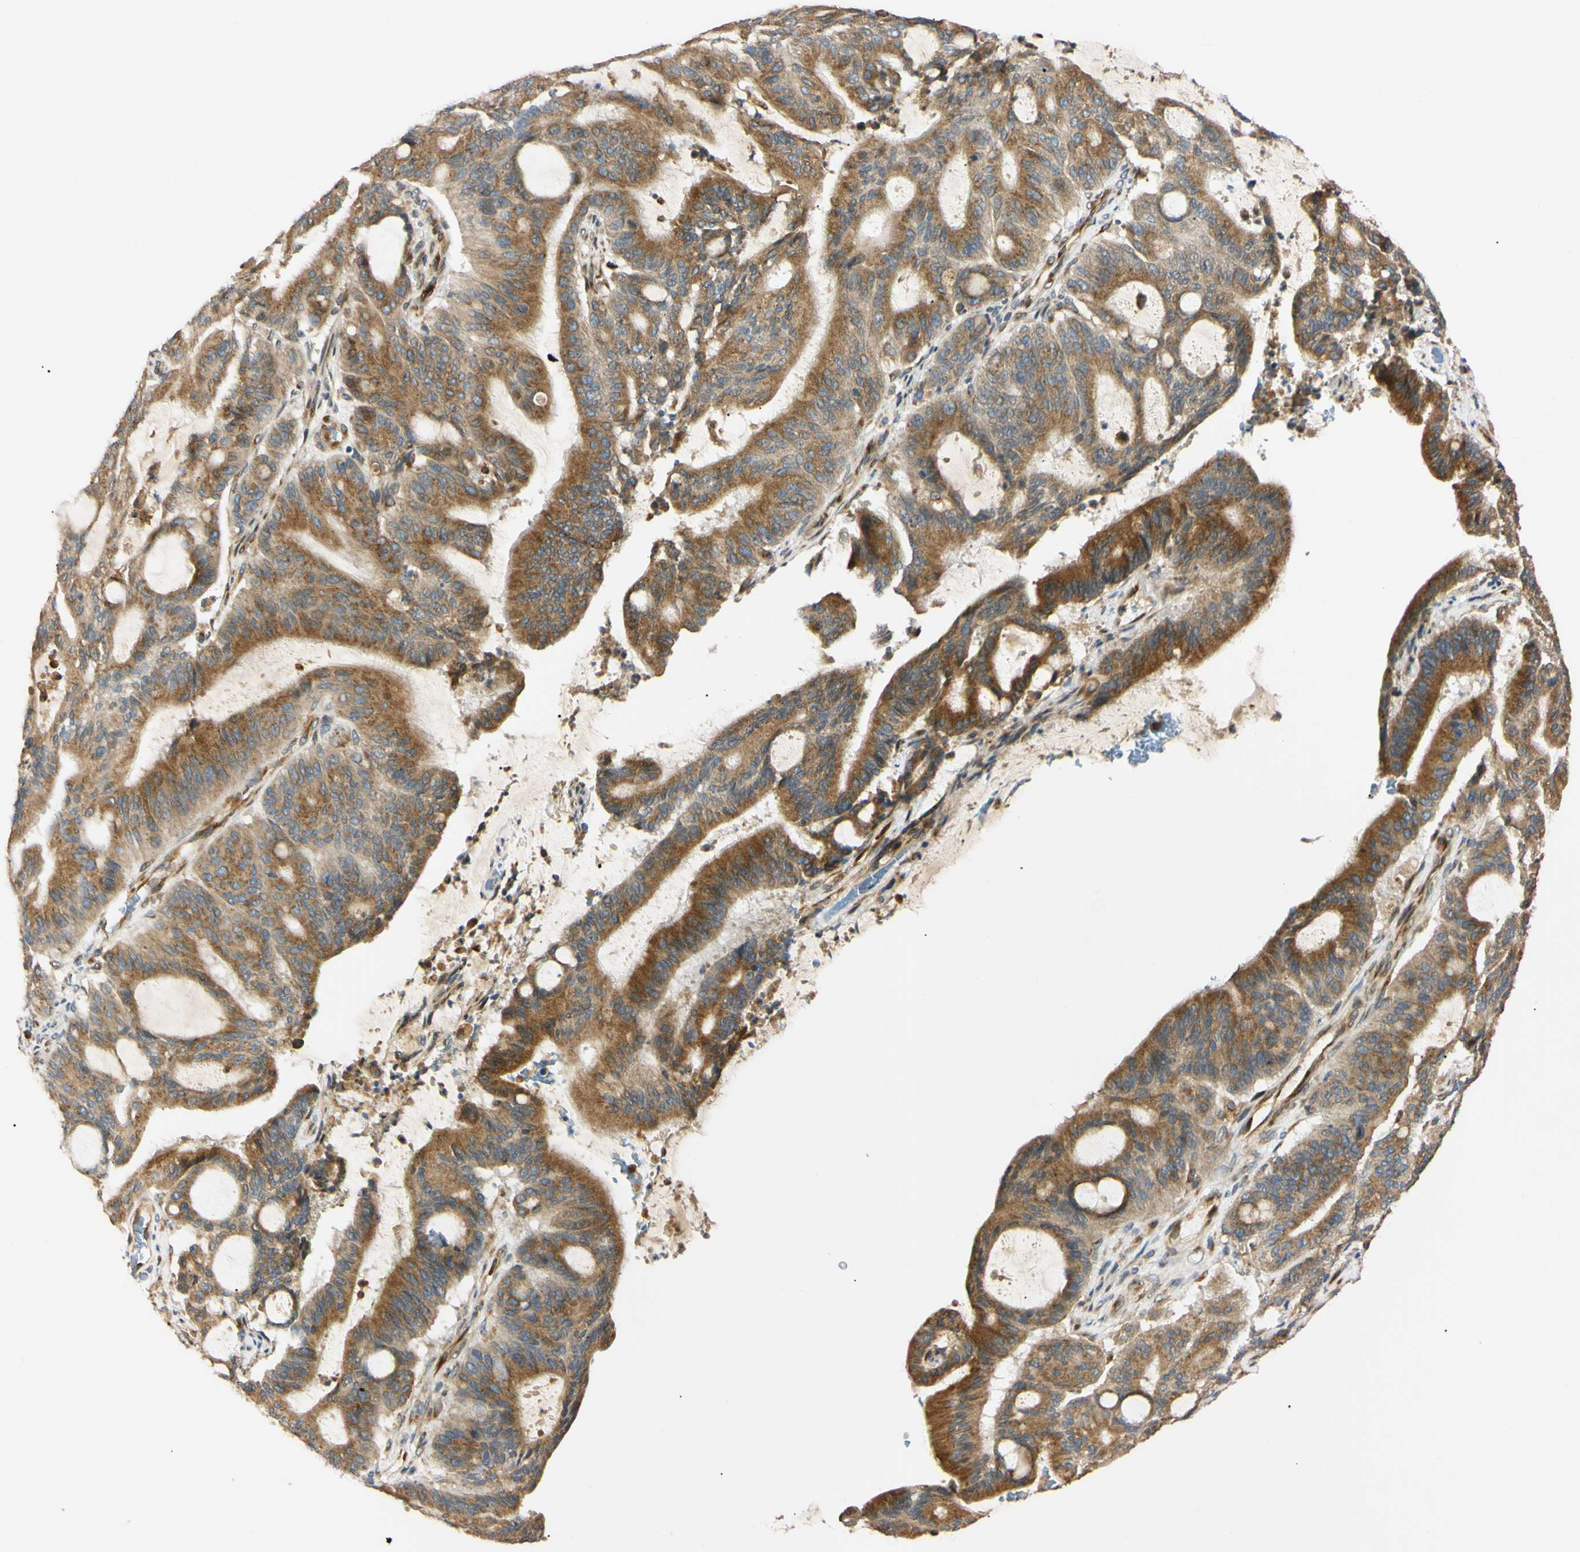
{"staining": {"intensity": "moderate", "quantity": ">75%", "location": "cytoplasmic/membranous"}, "tissue": "liver cancer", "cell_type": "Tumor cells", "image_type": "cancer", "snomed": [{"axis": "morphology", "description": "Cholangiocarcinoma"}, {"axis": "topography", "description": "Liver"}], "caption": "Tumor cells demonstrate medium levels of moderate cytoplasmic/membranous expression in about >75% of cells in liver cholangiocarcinoma. (brown staining indicates protein expression, while blue staining denotes nuclei).", "gene": "IER3IP1", "patient": {"sex": "female", "age": 73}}